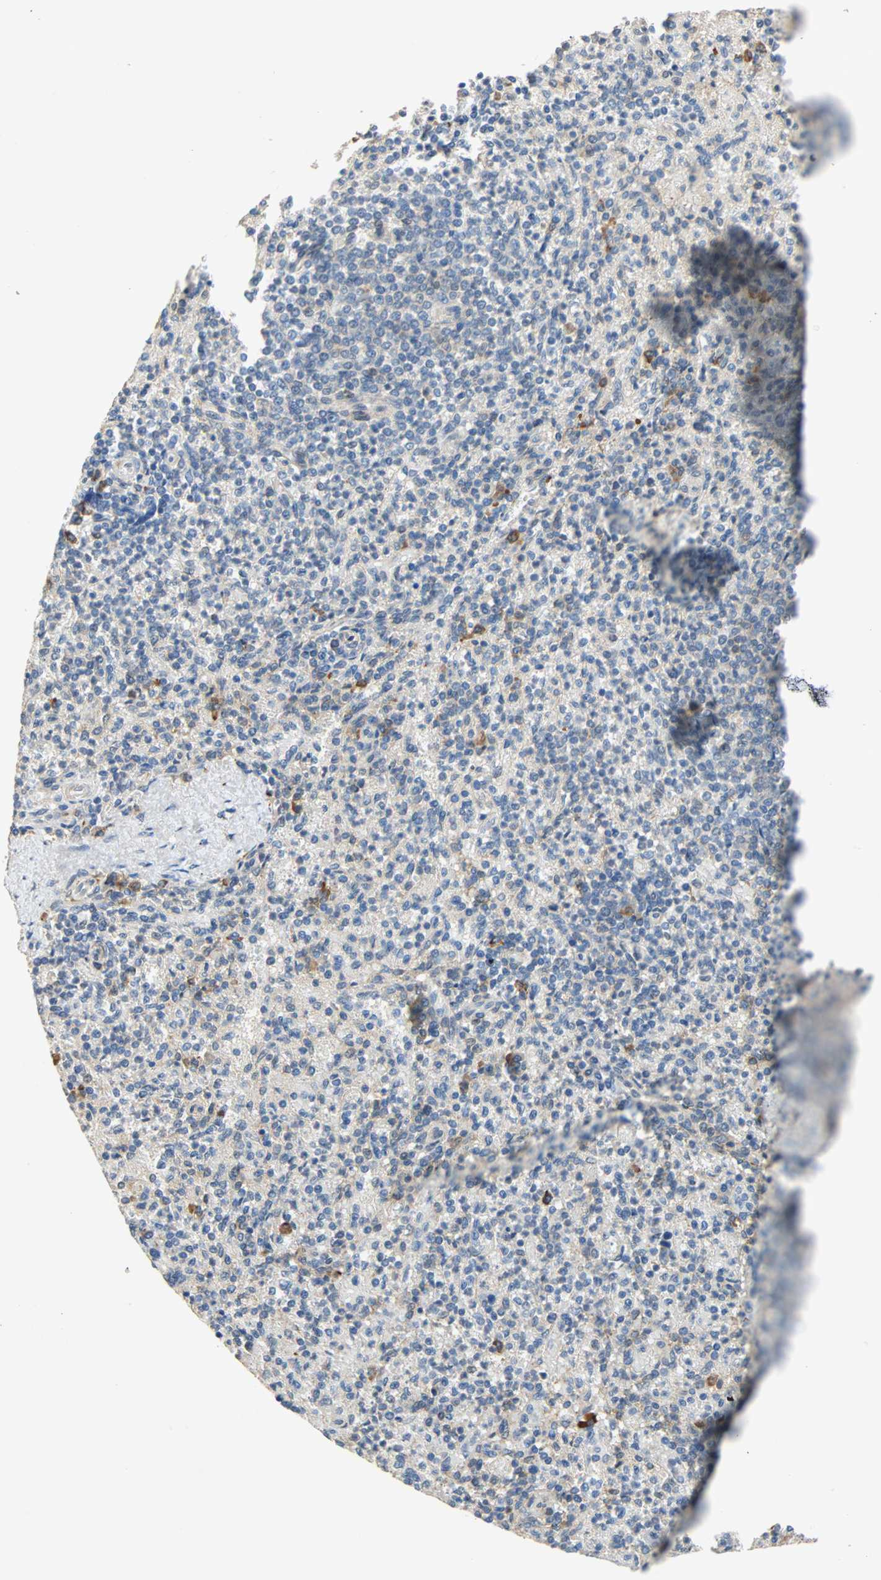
{"staining": {"intensity": "weak", "quantity": "<25%", "location": "cytoplasmic/membranous"}, "tissue": "spleen", "cell_type": "Cells in red pulp", "image_type": "normal", "snomed": [{"axis": "morphology", "description": "Normal tissue, NOS"}, {"axis": "topography", "description": "Spleen"}], "caption": "High power microscopy micrograph of an immunohistochemistry (IHC) histopathology image of benign spleen, revealing no significant staining in cells in red pulp.", "gene": "QSER1", "patient": {"sex": "female", "age": 74}}